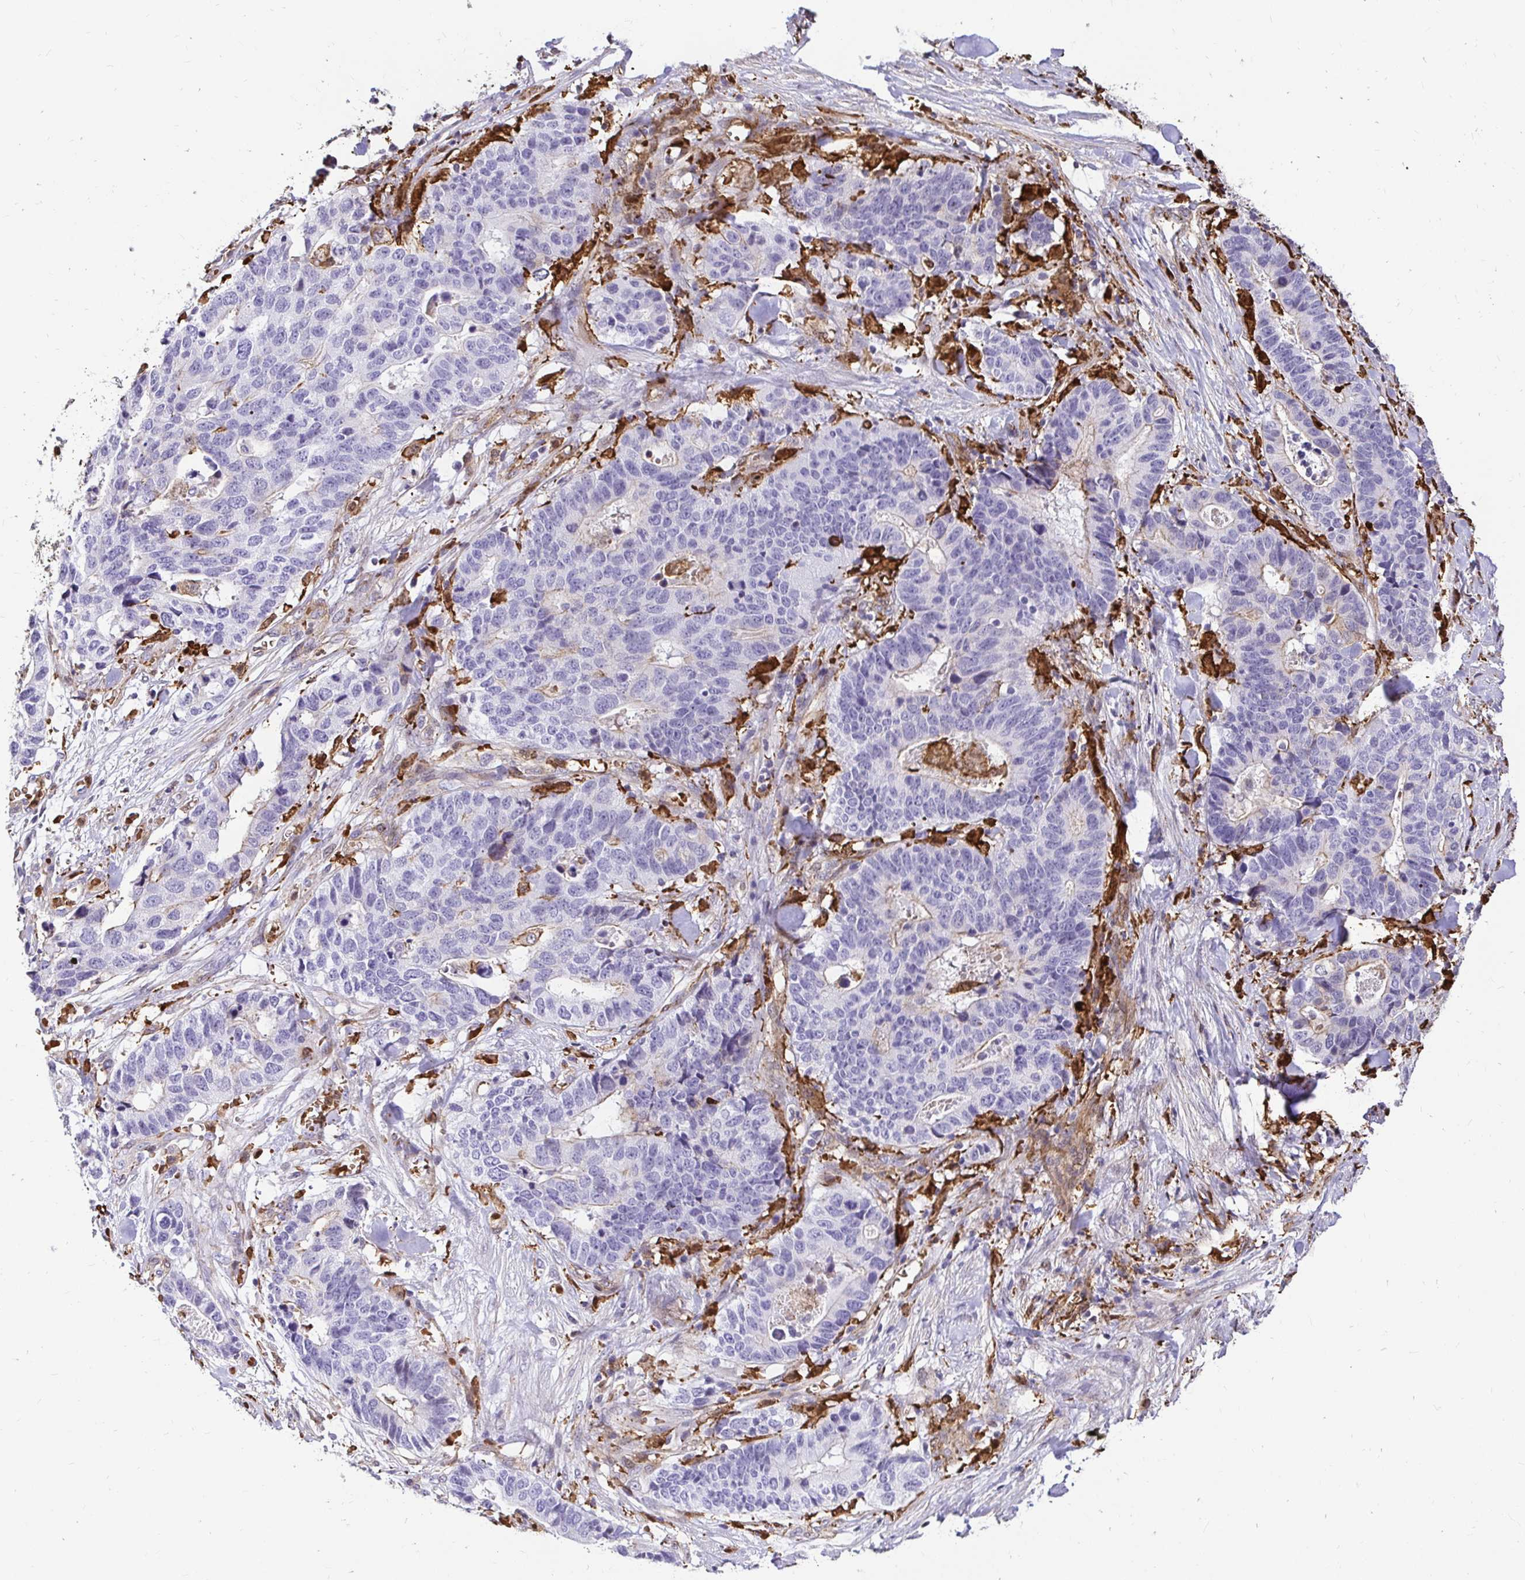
{"staining": {"intensity": "moderate", "quantity": "25%-75%", "location": "cytoplasmic/membranous"}, "tissue": "stomach cancer", "cell_type": "Tumor cells", "image_type": "cancer", "snomed": [{"axis": "morphology", "description": "Adenocarcinoma, NOS"}, {"axis": "topography", "description": "Stomach, upper"}], "caption": "High-power microscopy captured an IHC histopathology image of adenocarcinoma (stomach), revealing moderate cytoplasmic/membranous positivity in approximately 25%-75% of tumor cells.", "gene": "GSN", "patient": {"sex": "female", "age": 67}}